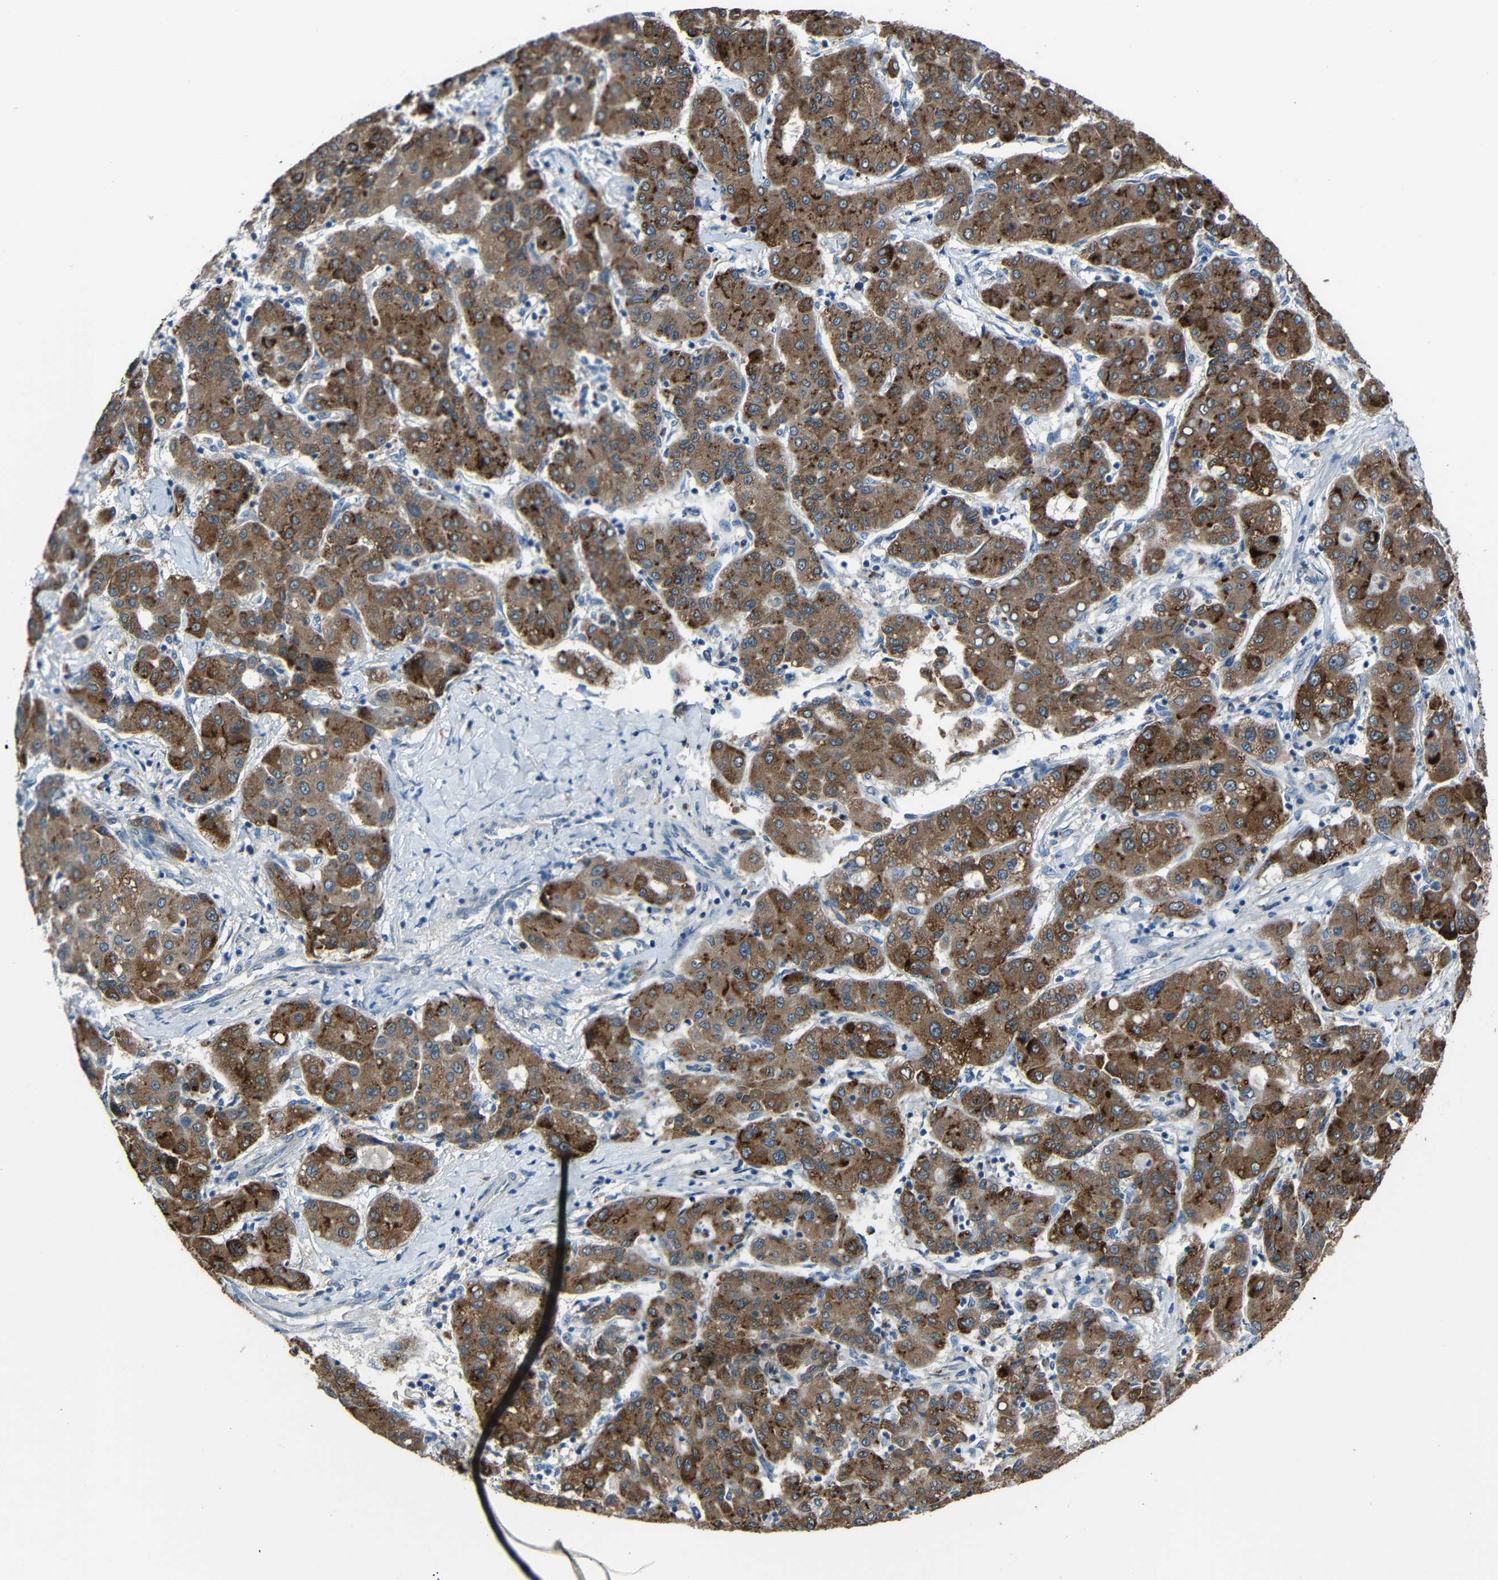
{"staining": {"intensity": "strong", "quantity": ">75%", "location": "cytoplasmic/membranous"}, "tissue": "liver cancer", "cell_type": "Tumor cells", "image_type": "cancer", "snomed": [{"axis": "morphology", "description": "Carcinoma, Hepatocellular, NOS"}, {"axis": "topography", "description": "Liver"}], "caption": "Immunohistochemistry (DAB (3,3'-diaminobenzidine)) staining of hepatocellular carcinoma (liver) shows strong cytoplasmic/membranous protein expression in approximately >75% of tumor cells.", "gene": "STBD1", "patient": {"sex": "male", "age": 65}}